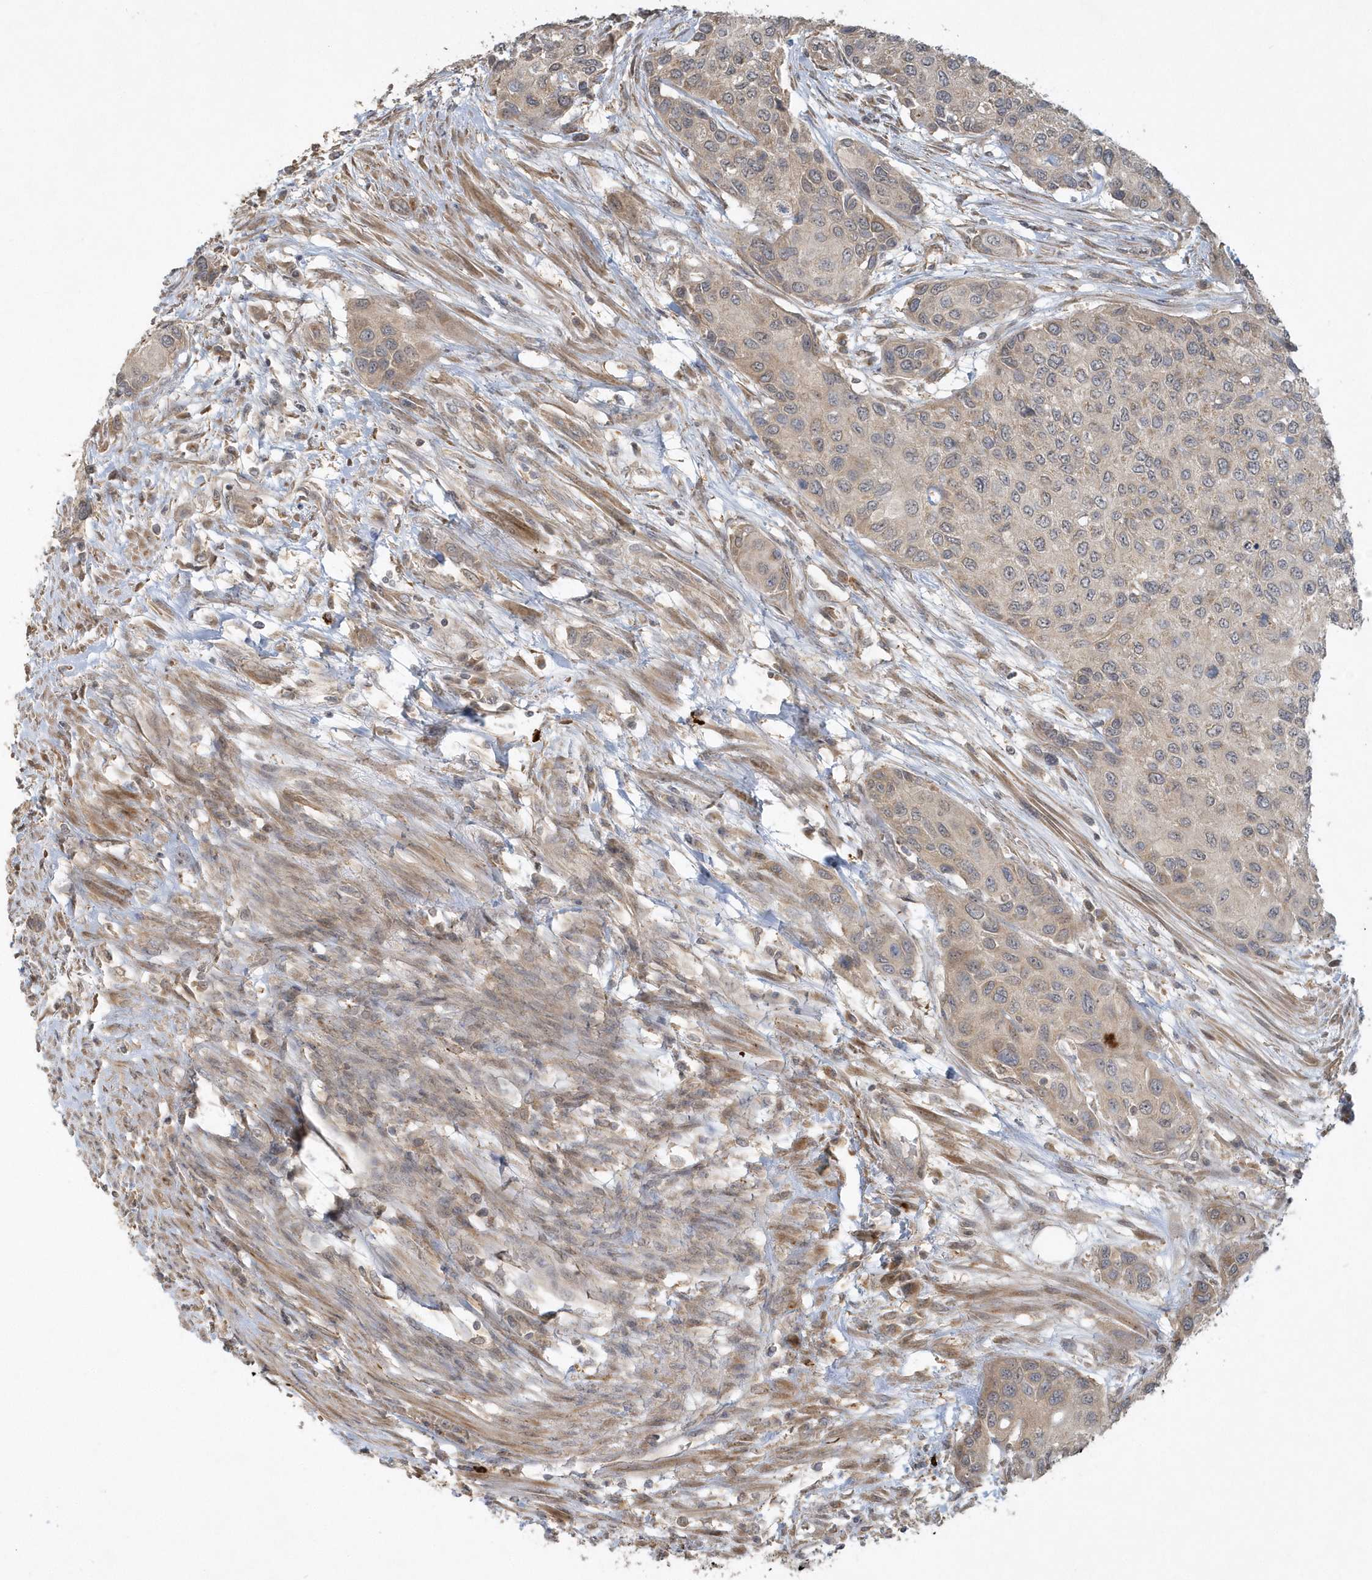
{"staining": {"intensity": "weak", "quantity": "25%-75%", "location": "cytoplasmic/membranous"}, "tissue": "urothelial cancer", "cell_type": "Tumor cells", "image_type": "cancer", "snomed": [{"axis": "morphology", "description": "Normal tissue, NOS"}, {"axis": "morphology", "description": "Urothelial carcinoma, High grade"}, {"axis": "topography", "description": "Vascular tissue"}, {"axis": "topography", "description": "Urinary bladder"}], "caption": "High-grade urothelial carcinoma stained with DAB IHC displays low levels of weak cytoplasmic/membranous positivity in approximately 25%-75% of tumor cells.", "gene": "THG1L", "patient": {"sex": "female", "age": 56}}